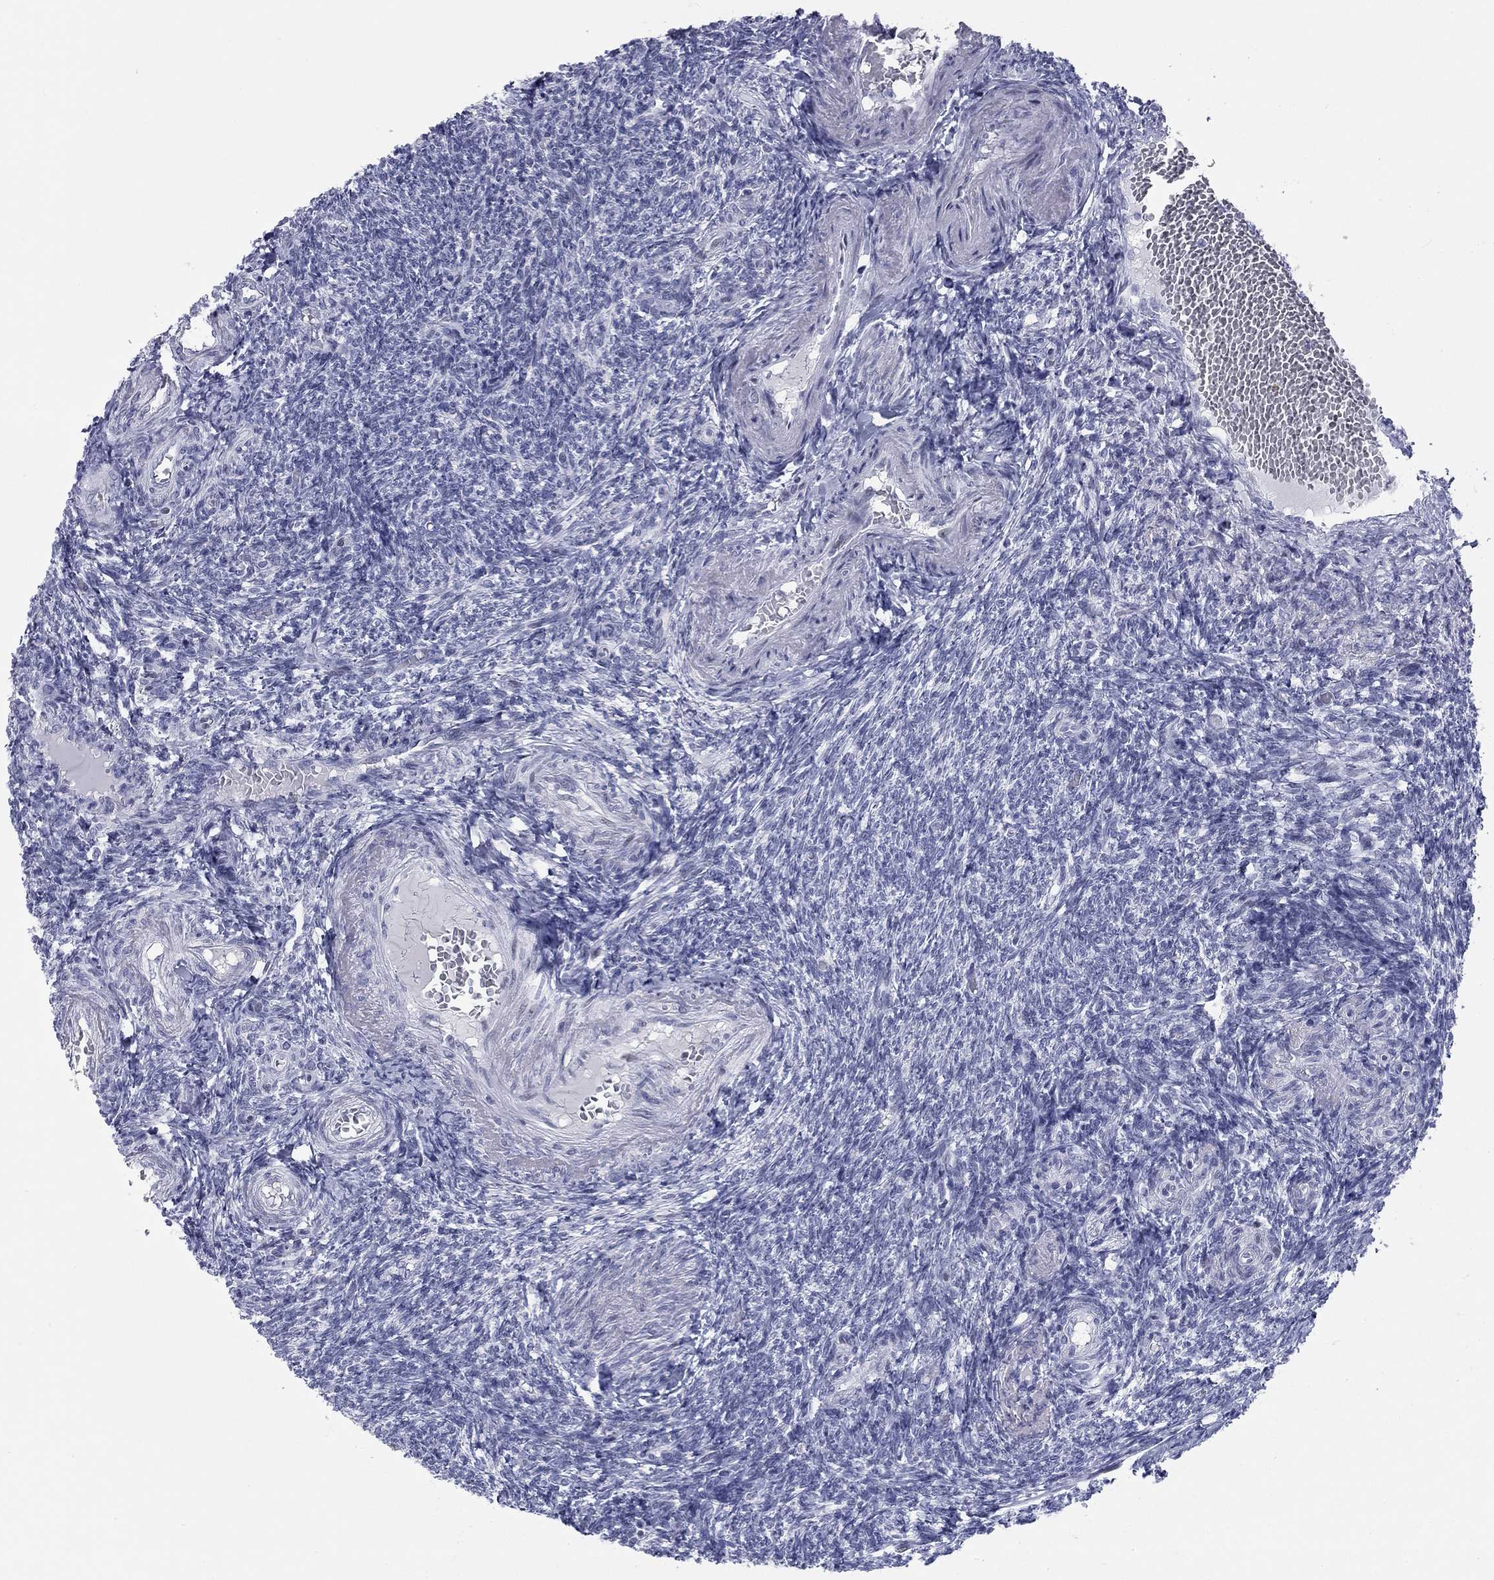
{"staining": {"intensity": "negative", "quantity": "none", "location": "none"}, "tissue": "ovary", "cell_type": "Ovarian stroma cells", "image_type": "normal", "snomed": [{"axis": "morphology", "description": "Normal tissue, NOS"}, {"axis": "topography", "description": "Ovary"}], "caption": "The histopathology image displays no staining of ovarian stroma cells in benign ovary.", "gene": "ASF1B", "patient": {"sex": "female", "age": 39}}